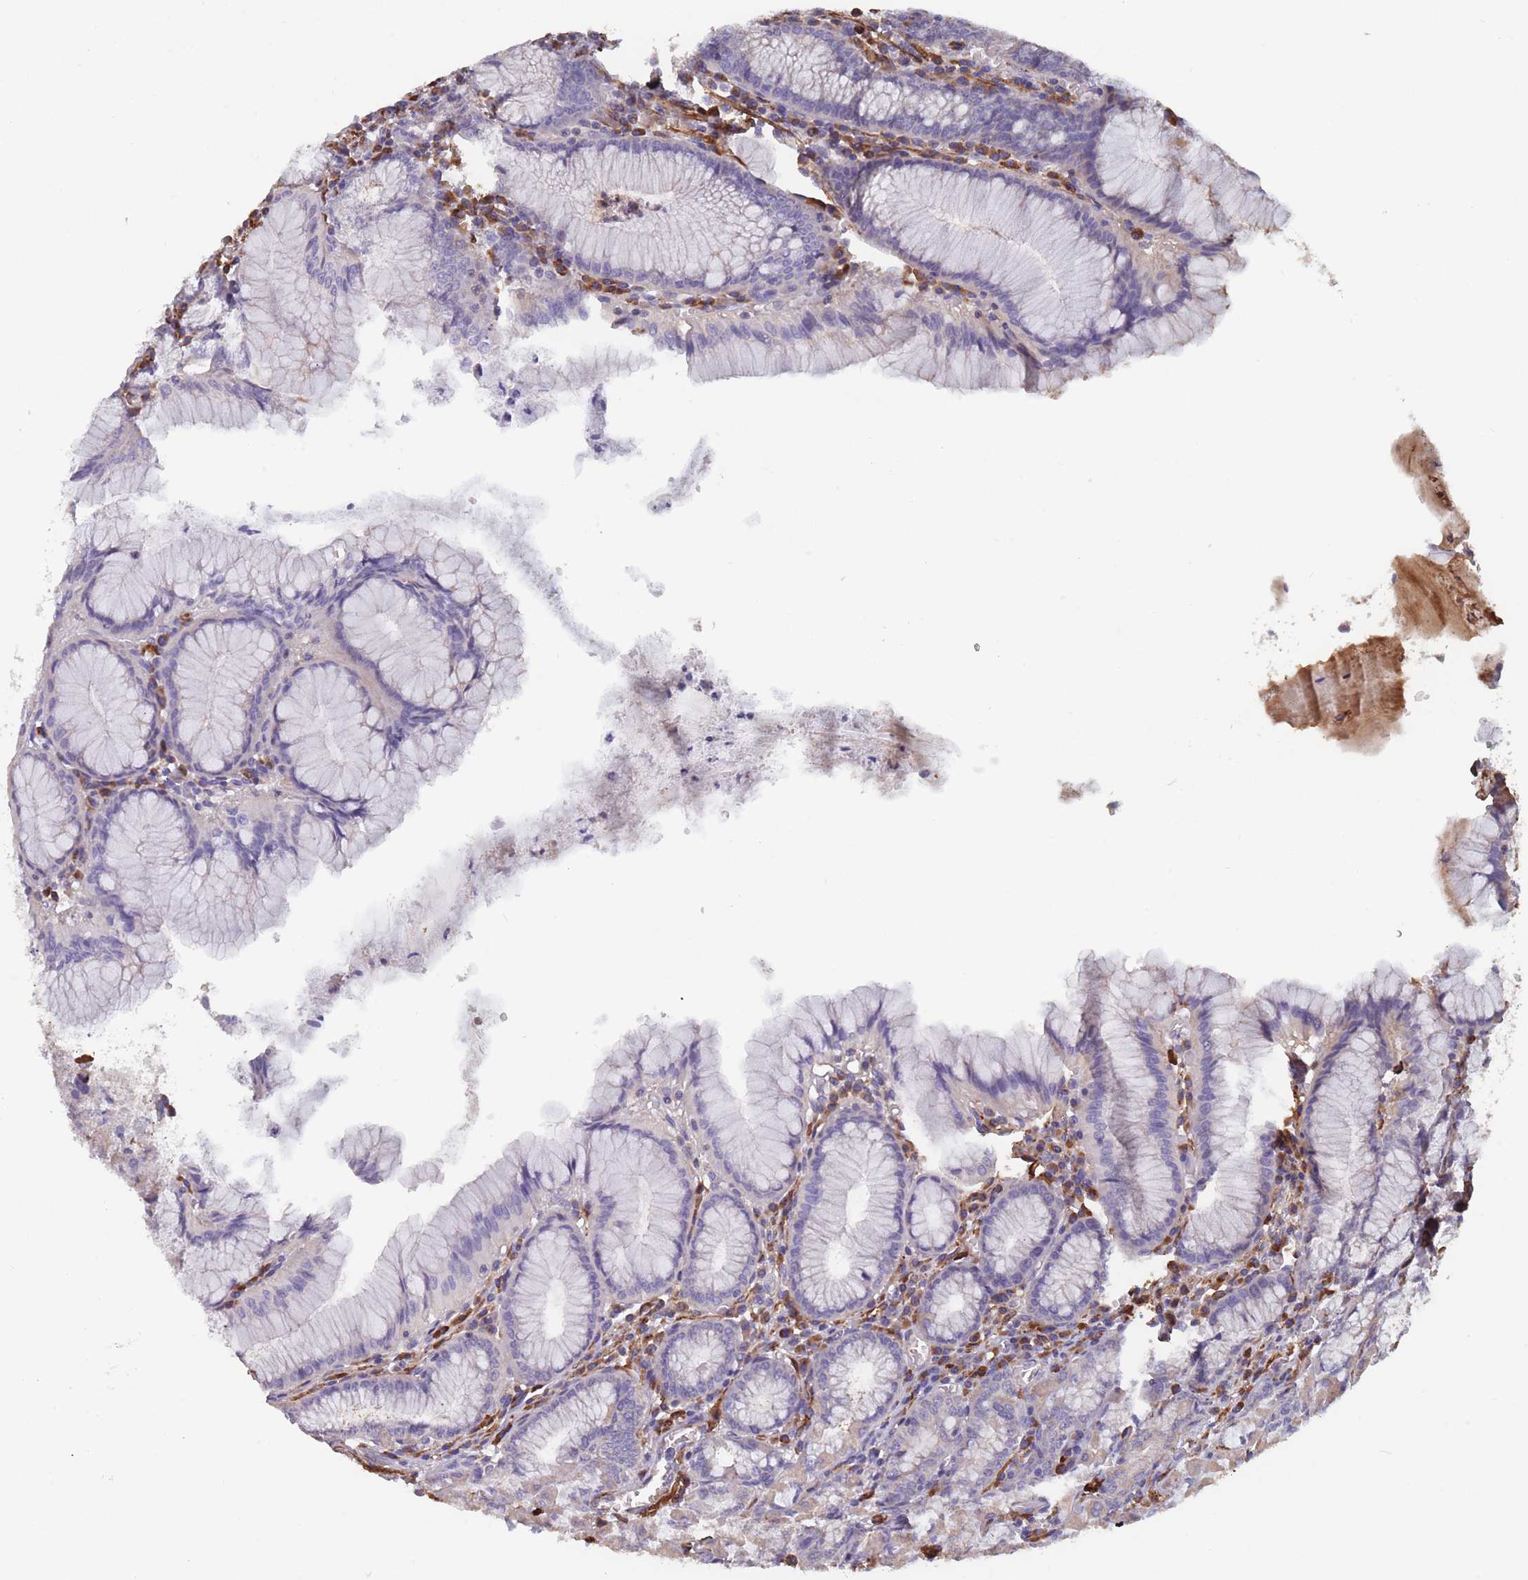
{"staining": {"intensity": "weak", "quantity": "25%-75%", "location": "cytoplasmic/membranous"}, "tissue": "stomach", "cell_type": "Glandular cells", "image_type": "normal", "snomed": [{"axis": "morphology", "description": "Normal tissue, NOS"}, {"axis": "topography", "description": "Stomach"}], "caption": "Immunohistochemistry of normal stomach displays low levels of weak cytoplasmic/membranous expression in about 25%-75% of glandular cells. (DAB IHC with brightfield microscopy, high magnification).", "gene": "TOMM40L", "patient": {"sex": "male", "age": 55}}